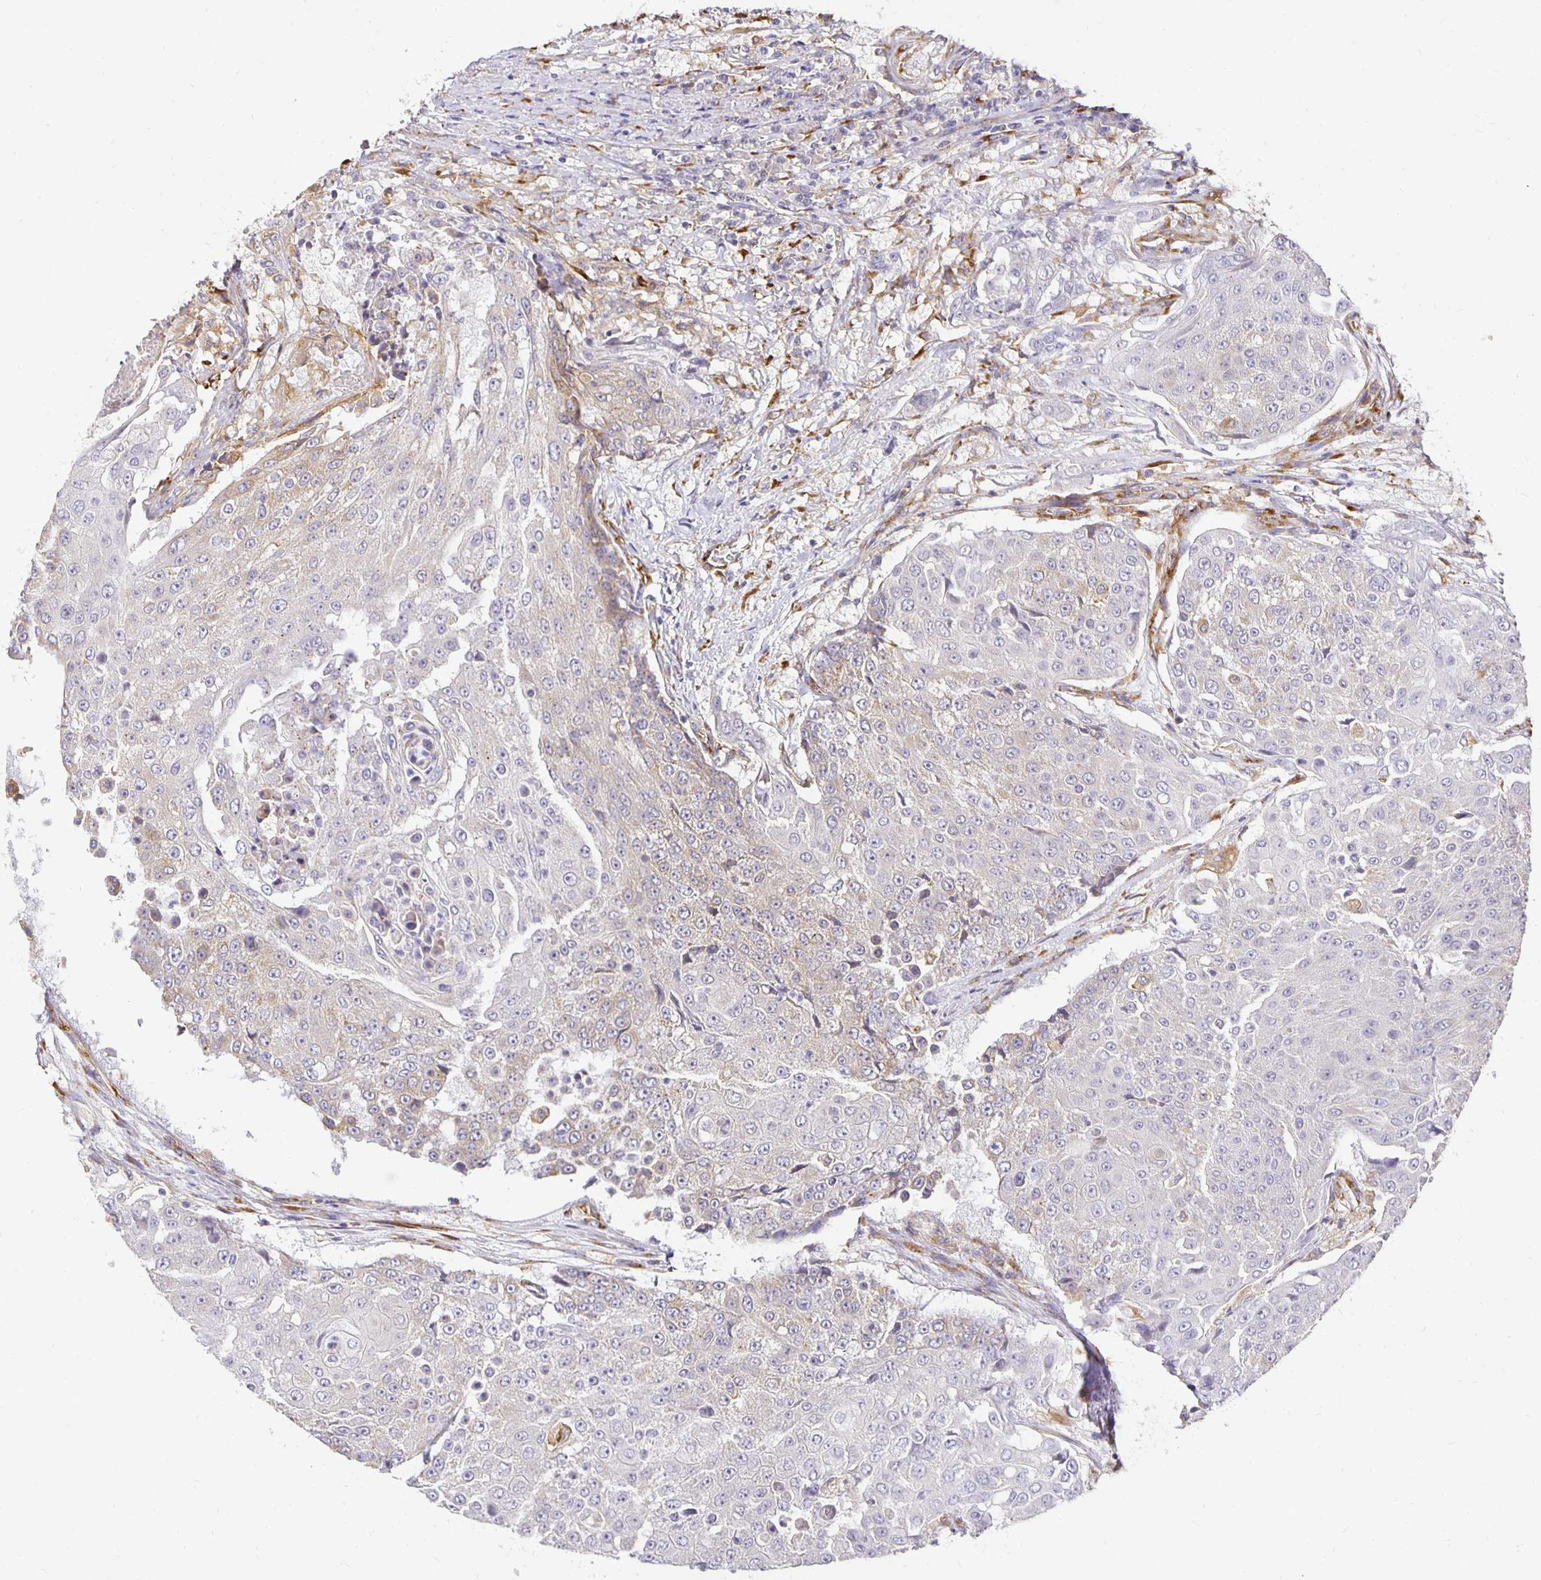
{"staining": {"intensity": "negative", "quantity": "none", "location": "none"}, "tissue": "urothelial cancer", "cell_type": "Tumor cells", "image_type": "cancer", "snomed": [{"axis": "morphology", "description": "Urothelial carcinoma, High grade"}, {"axis": "topography", "description": "Urinary bladder"}], "caption": "The histopathology image demonstrates no significant expression in tumor cells of urothelial carcinoma (high-grade).", "gene": "PLOD1", "patient": {"sex": "female", "age": 63}}